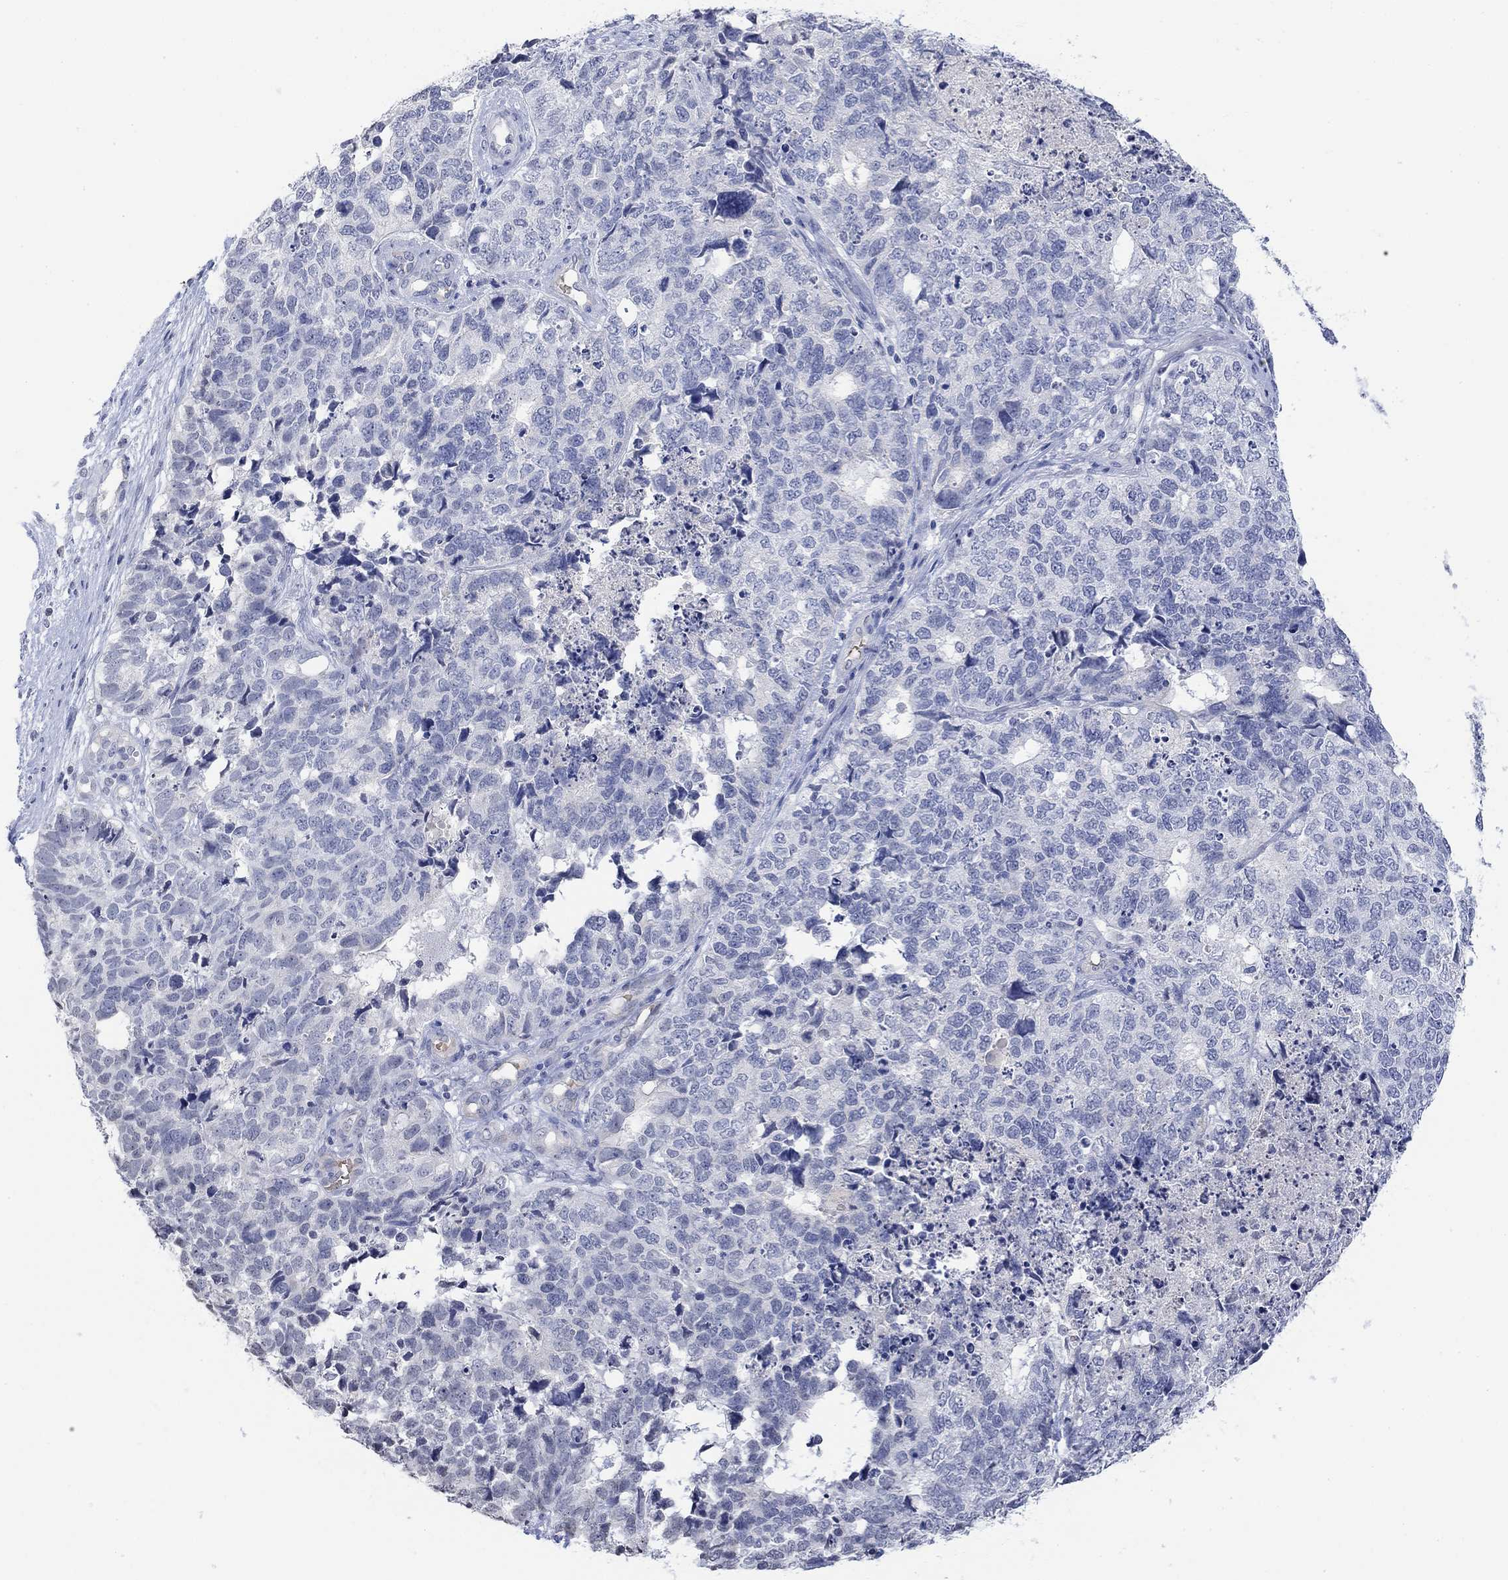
{"staining": {"intensity": "negative", "quantity": "none", "location": "none"}, "tissue": "cervical cancer", "cell_type": "Tumor cells", "image_type": "cancer", "snomed": [{"axis": "morphology", "description": "Squamous cell carcinoma, NOS"}, {"axis": "topography", "description": "Cervix"}], "caption": "IHC image of cervical cancer stained for a protein (brown), which displays no staining in tumor cells.", "gene": "TMEM255A", "patient": {"sex": "female", "age": 63}}